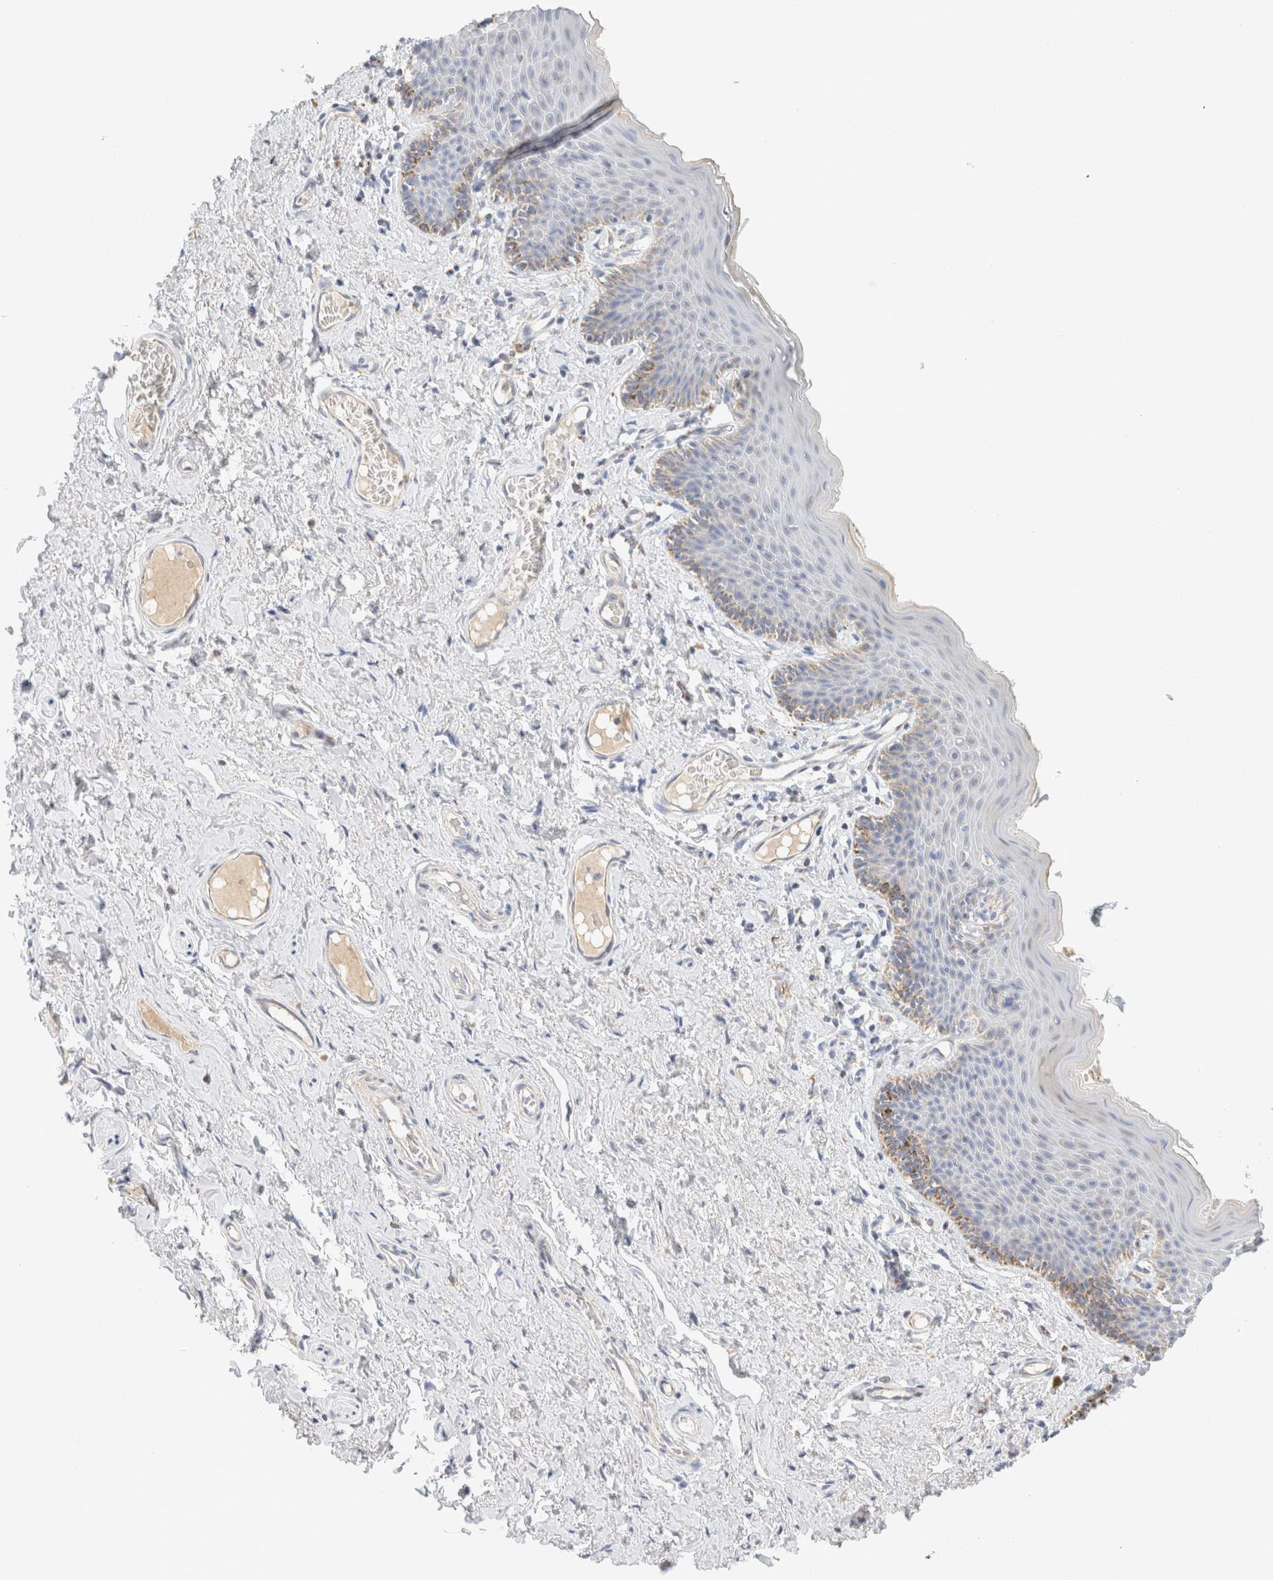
{"staining": {"intensity": "moderate", "quantity": "<25%", "location": "cytoplasmic/membranous"}, "tissue": "skin", "cell_type": "Epidermal cells", "image_type": "normal", "snomed": [{"axis": "morphology", "description": "Normal tissue, NOS"}, {"axis": "topography", "description": "Vulva"}], "caption": "Immunohistochemistry of unremarkable human skin shows low levels of moderate cytoplasmic/membranous expression in about <25% of epidermal cells.", "gene": "HDHD3", "patient": {"sex": "female", "age": 66}}